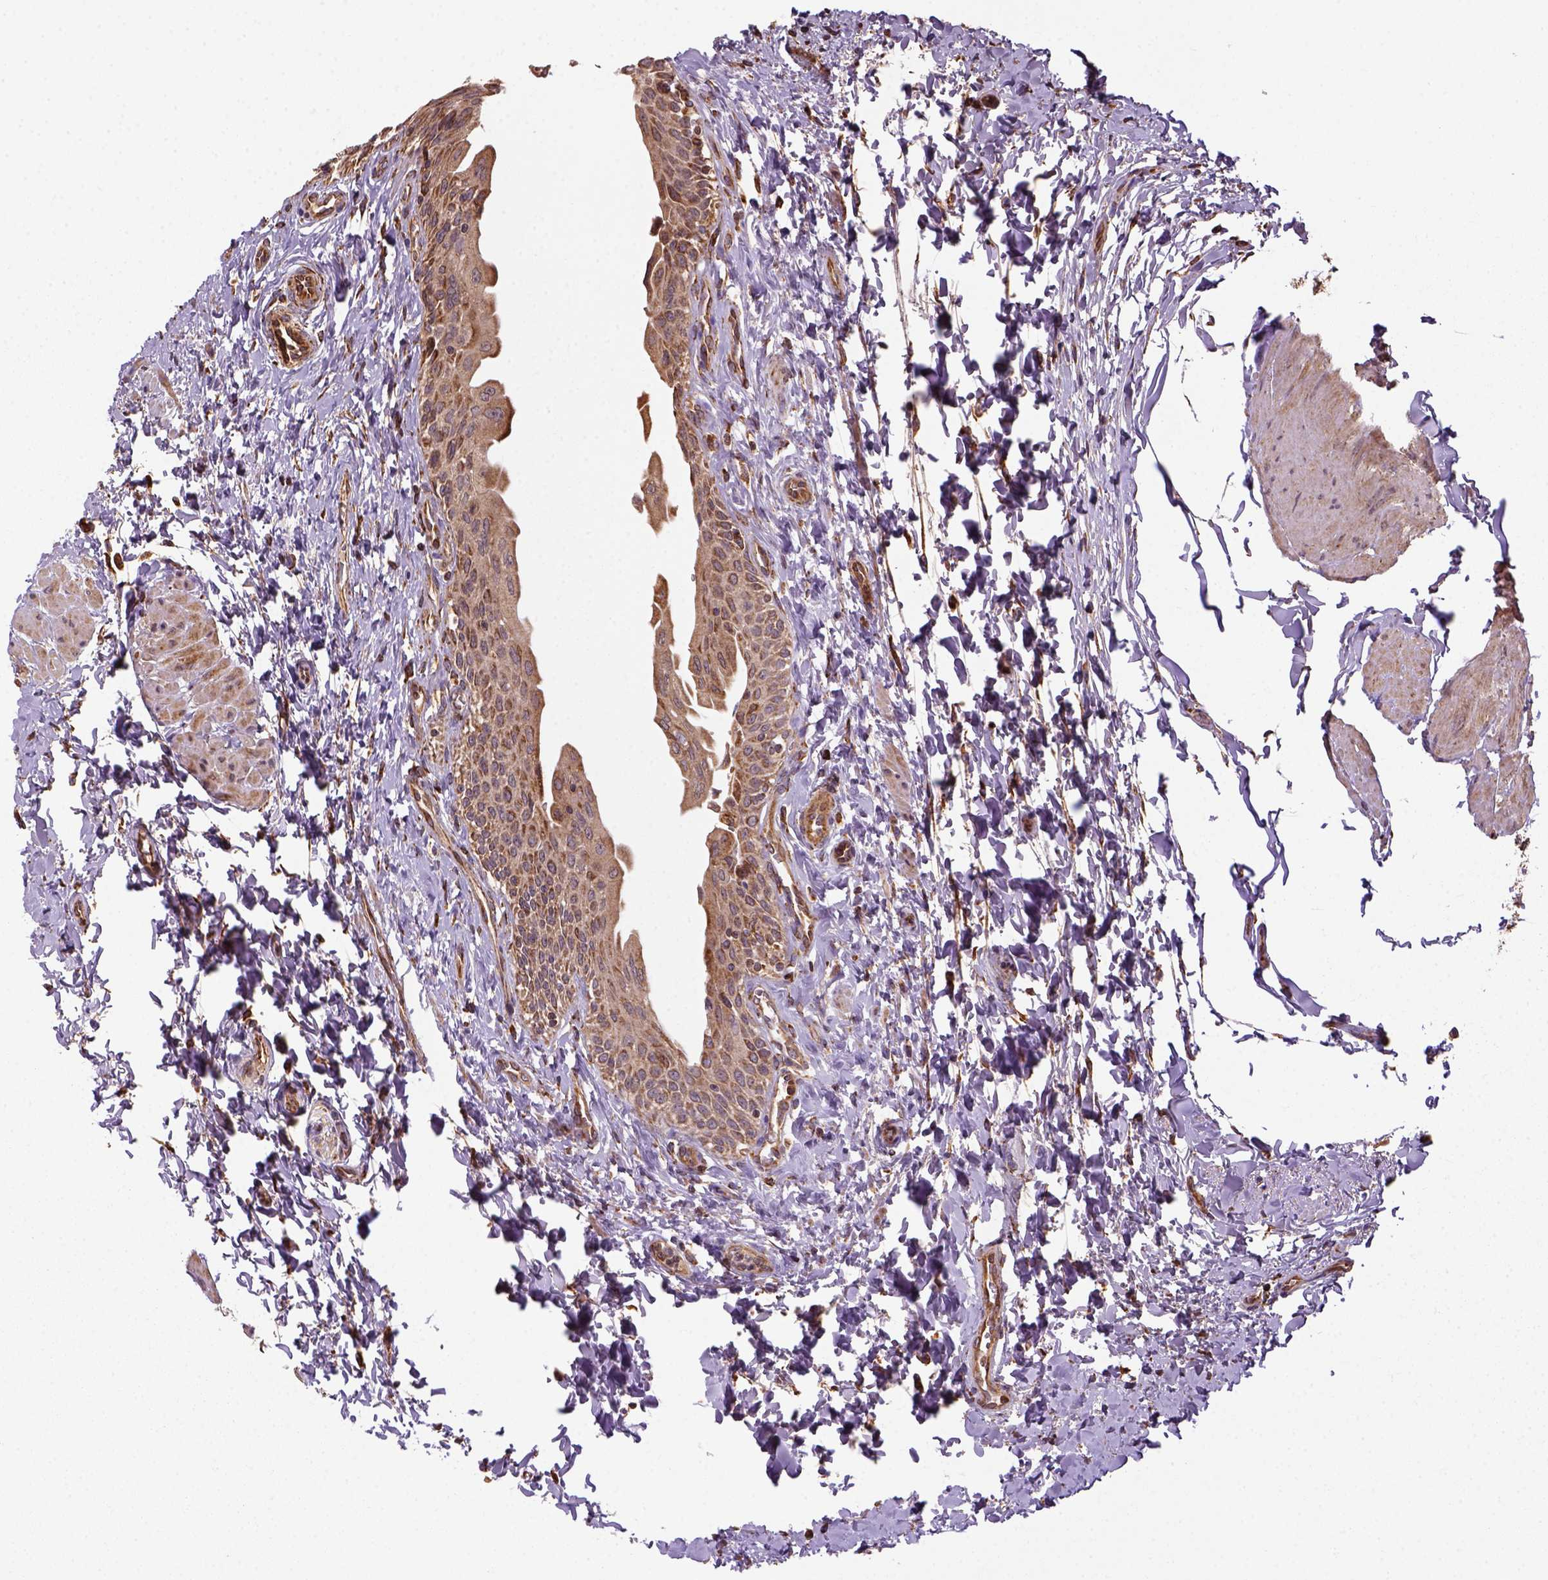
{"staining": {"intensity": "strong", "quantity": ">75%", "location": "cytoplasmic/membranous"}, "tissue": "urinary bladder", "cell_type": "Urothelial cells", "image_type": "normal", "snomed": [{"axis": "morphology", "description": "Normal tissue, NOS"}, {"axis": "topography", "description": "Urinary bladder"}], "caption": "Protein analysis of benign urinary bladder reveals strong cytoplasmic/membranous staining in approximately >75% of urothelial cells. The protein is shown in brown color, while the nuclei are stained blue.", "gene": "MAPK8IP3", "patient": {"sex": "male", "age": 56}}